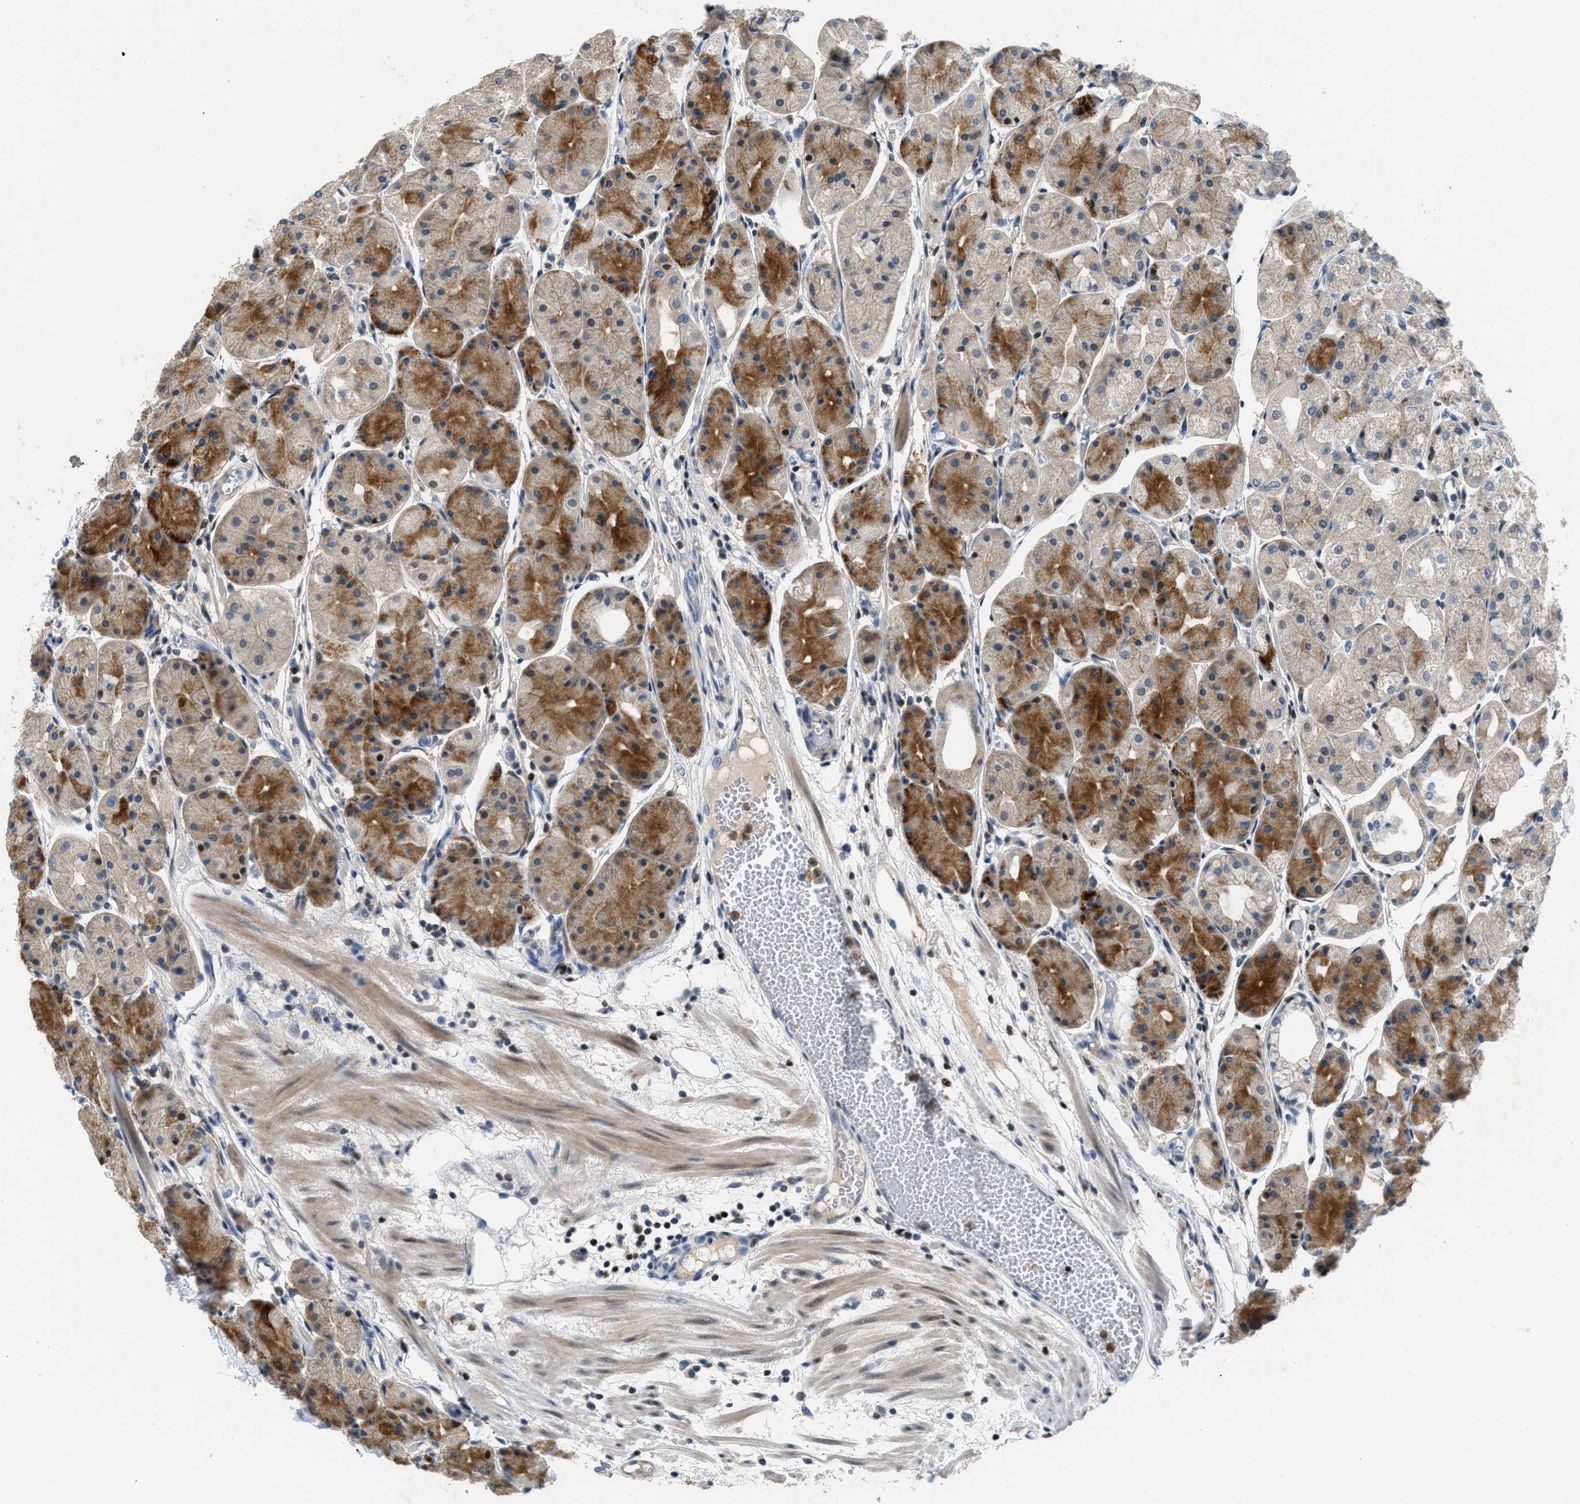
{"staining": {"intensity": "moderate", "quantity": "25%-75%", "location": "cytoplasmic/membranous"}, "tissue": "stomach", "cell_type": "Glandular cells", "image_type": "normal", "snomed": [{"axis": "morphology", "description": "Normal tissue, NOS"}, {"axis": "topography", "description": "Stomach, upper"}], "caption": "IHC (DAB) staining of benign human stomach demonstrates moderate cytoplasmic/membranous protein positivity in approximately 25%-75% of glandular cells.", "gene": "TOX", "patient": {"sex": "male", "age": 72}}